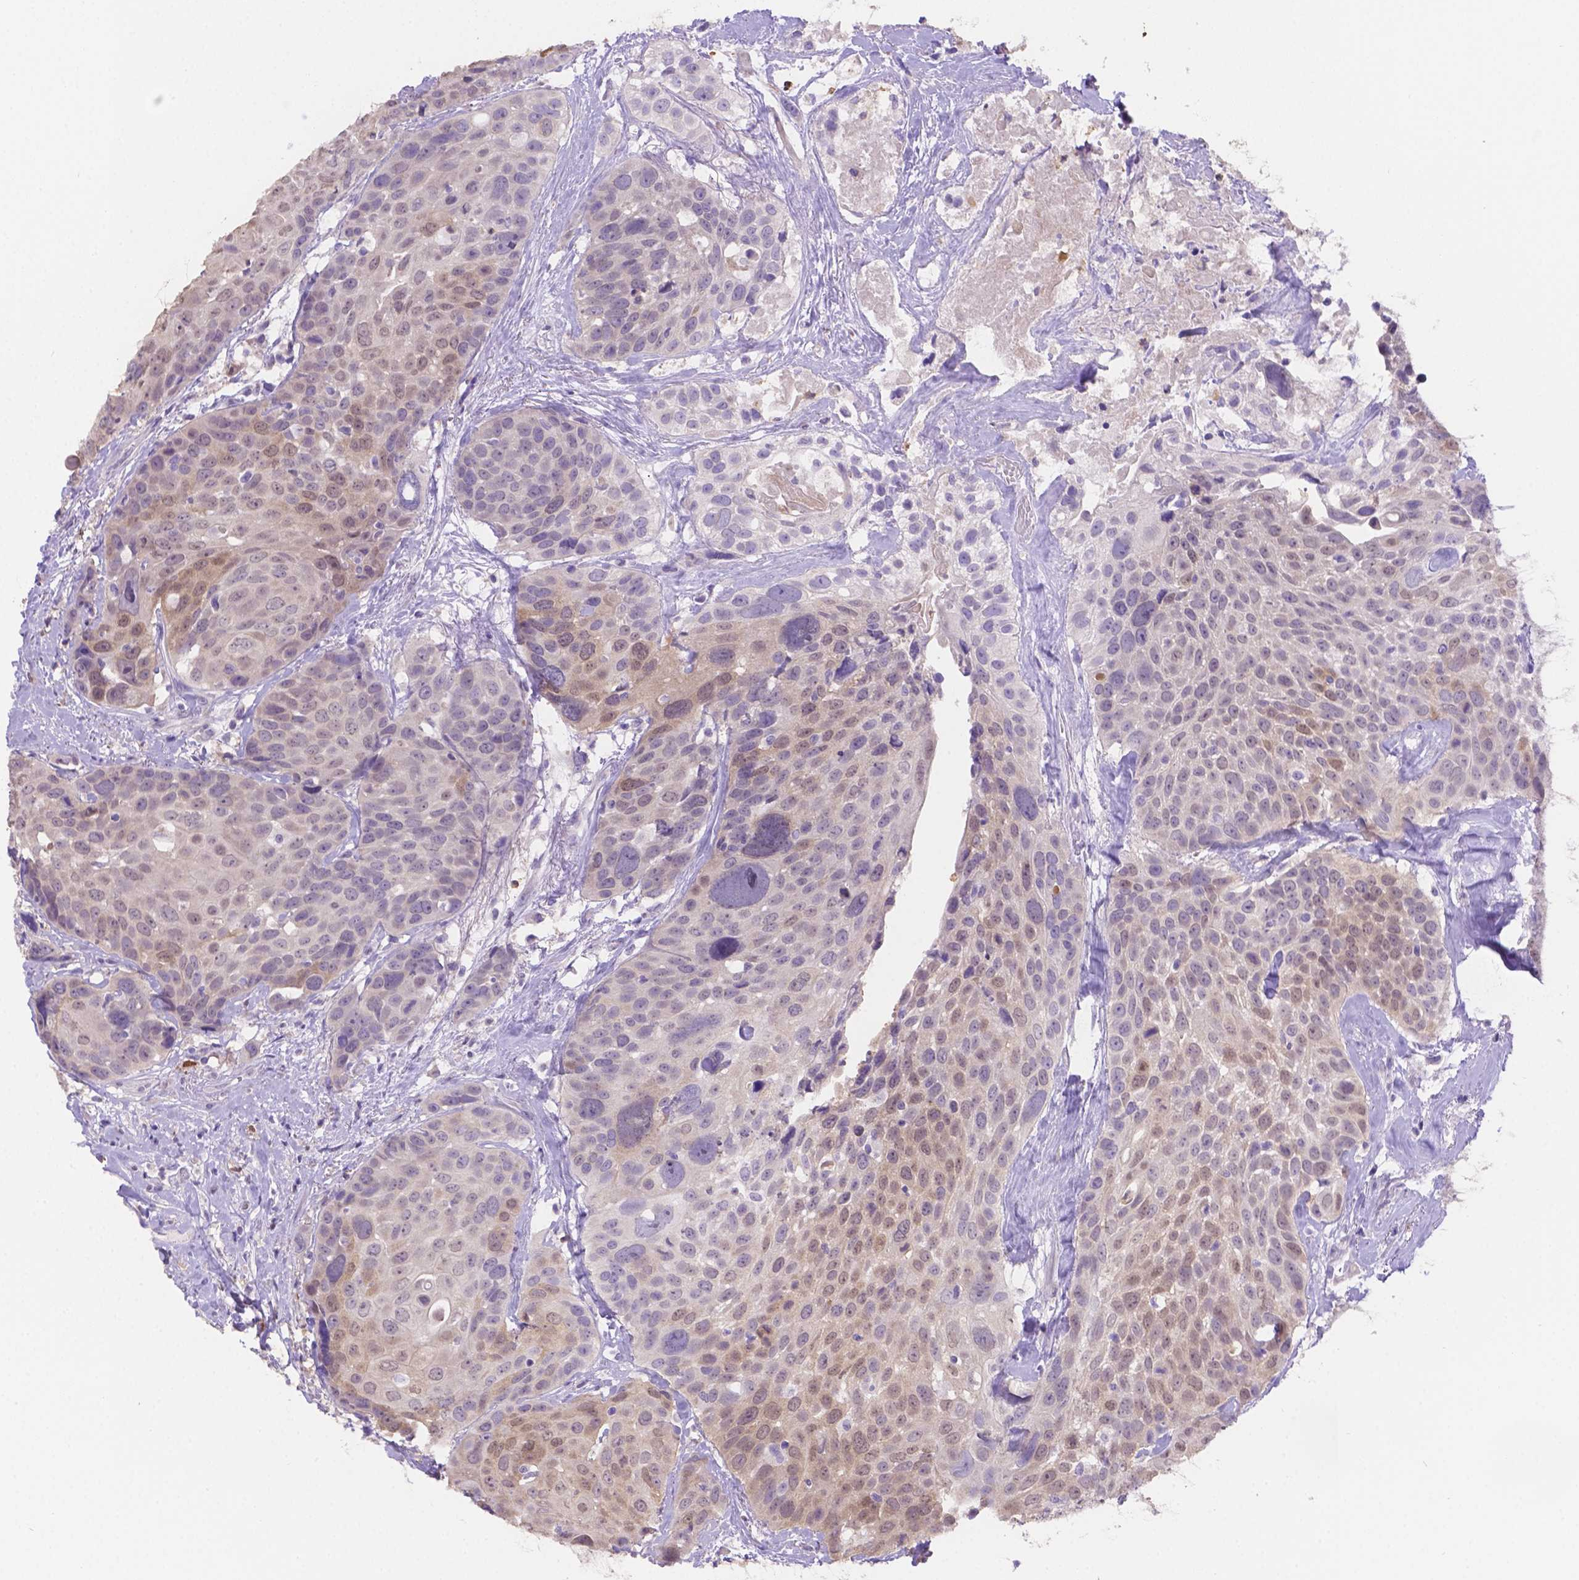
{"staining": {"intensity": "weak", "quantity": "25%-75%", "location": "cytoplasmic/membranous"}, "tissue": "head and neck cancer", "cell_type": "Tumor cells", "image_type": "cancer", "snomed": [{"axis": "morphology", "description": "Squamous cell carcinoma, NOS"}, {"axis": "topography", "description": "Oral tissue"}, {"axis": "topography", "description": "Head-Neck"}], "caption": "Immunohistochemical staining of squamous cell carcinoma (head and neck) demonstrates low levels of weak cytoplasmic/membranous protein positivity in about 25%-75% of tumor cells. The staining is performed using DAB (3,3'-diaminobenzidine) brown chromogen to label protein expression. The nuclei are counter-stained blue using hematoxylin.", "gene": "NXPE2", "patient": {"sex": "male", "age": 56}}